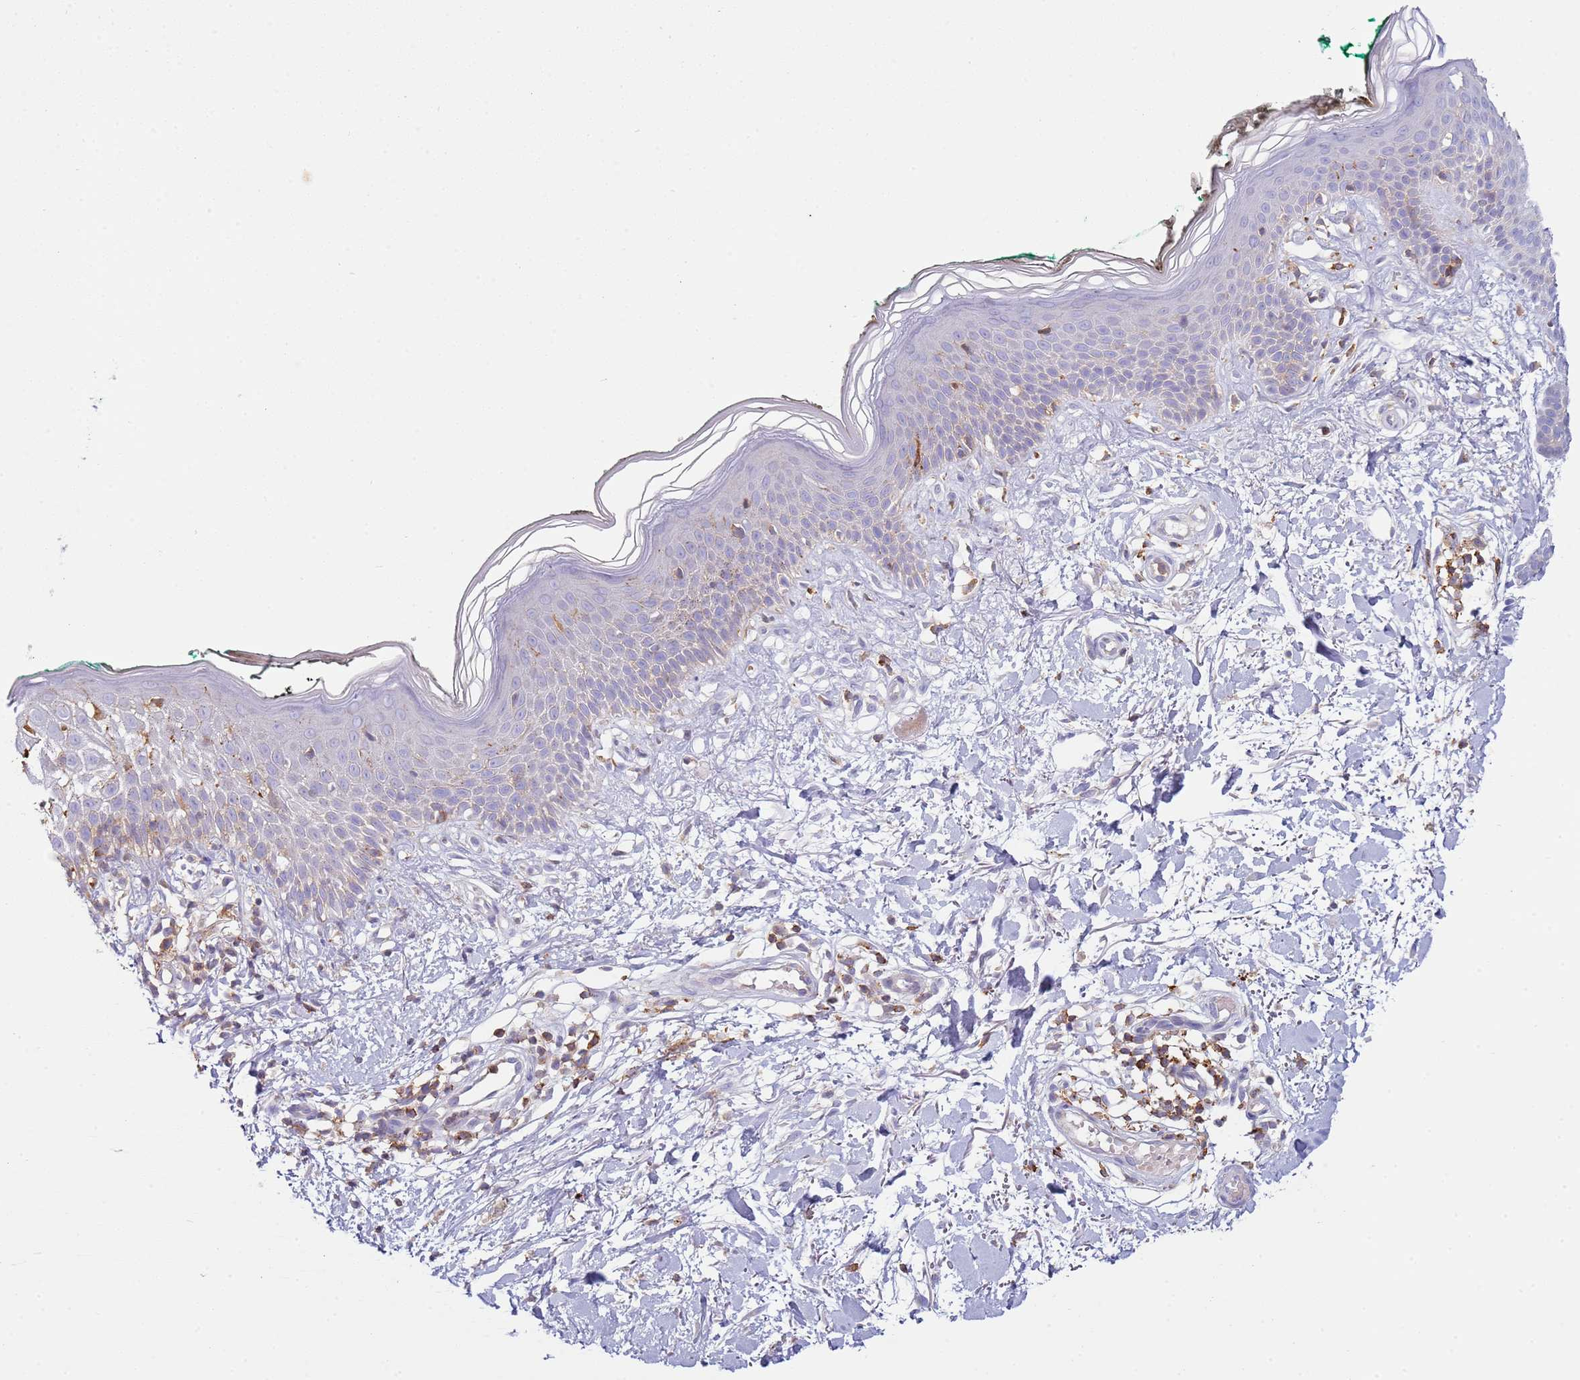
{"staining": {"intensity": "weak", "quantity": ">75%", "location": "cytoplasmic/membranous"}, "tissue": "skin", "cell_type": "Fibroblasts", "image_type": "normal", "snomed": [{"axis": "morphology", "description": "Normal tissue, NOS"}, {"axis": "morphology", "description": "Malignant melanoma, NOS"}, {"axis": "topography", "description": "Skin"}], "caption": "Human skin stained for a protein (brown) displays weak cytoplasmic/membranous positive positivity in about >75% of fibroblasts.", "gene": "TTPAL", "patient": {"sex": "male", "age": 62}}